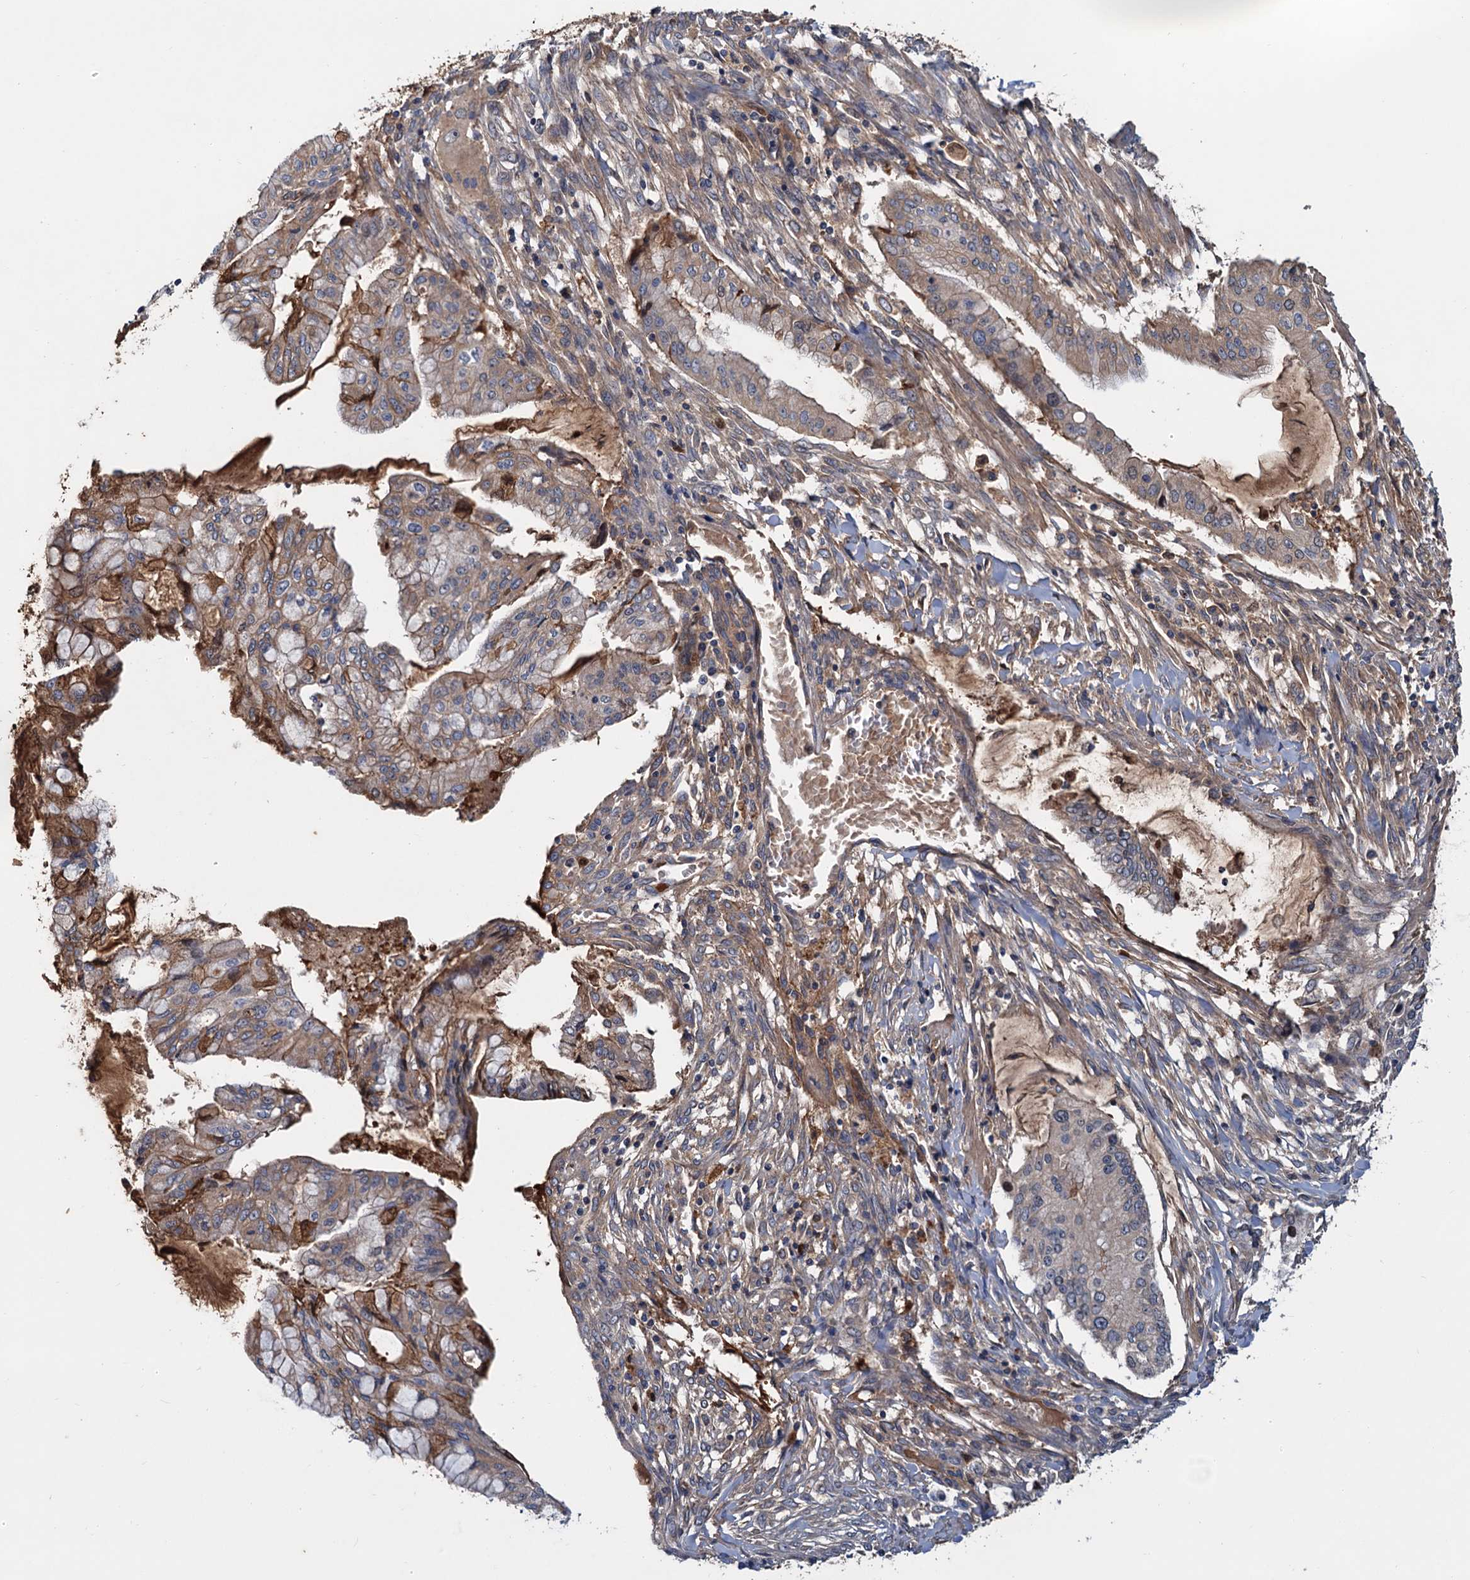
{"staining": {"intensity": "strong", "quantity": "<25%", "location": "cytoplasmic/membranous"}, "tissue": "pancreatic cancer", "cell_type": "Tumor cells", "image_type": "cancer", "snomed": [{"axis": "morphology", "description": "Adenocarcinoma, NOS"}, {"axis": "topography", "description": "Pancreas"}], "caption": "Pancreatic cancer (adenocarcinoma) stained with DAB (3,3'-diaminobenzidine) immunohistochemistry demonstrates medium levels of strong cytoplasmic/membranous staining in approximately <25% of tumor cells.", "gene": "CHRD", "patient": {"sex": "male", "age": 46}}